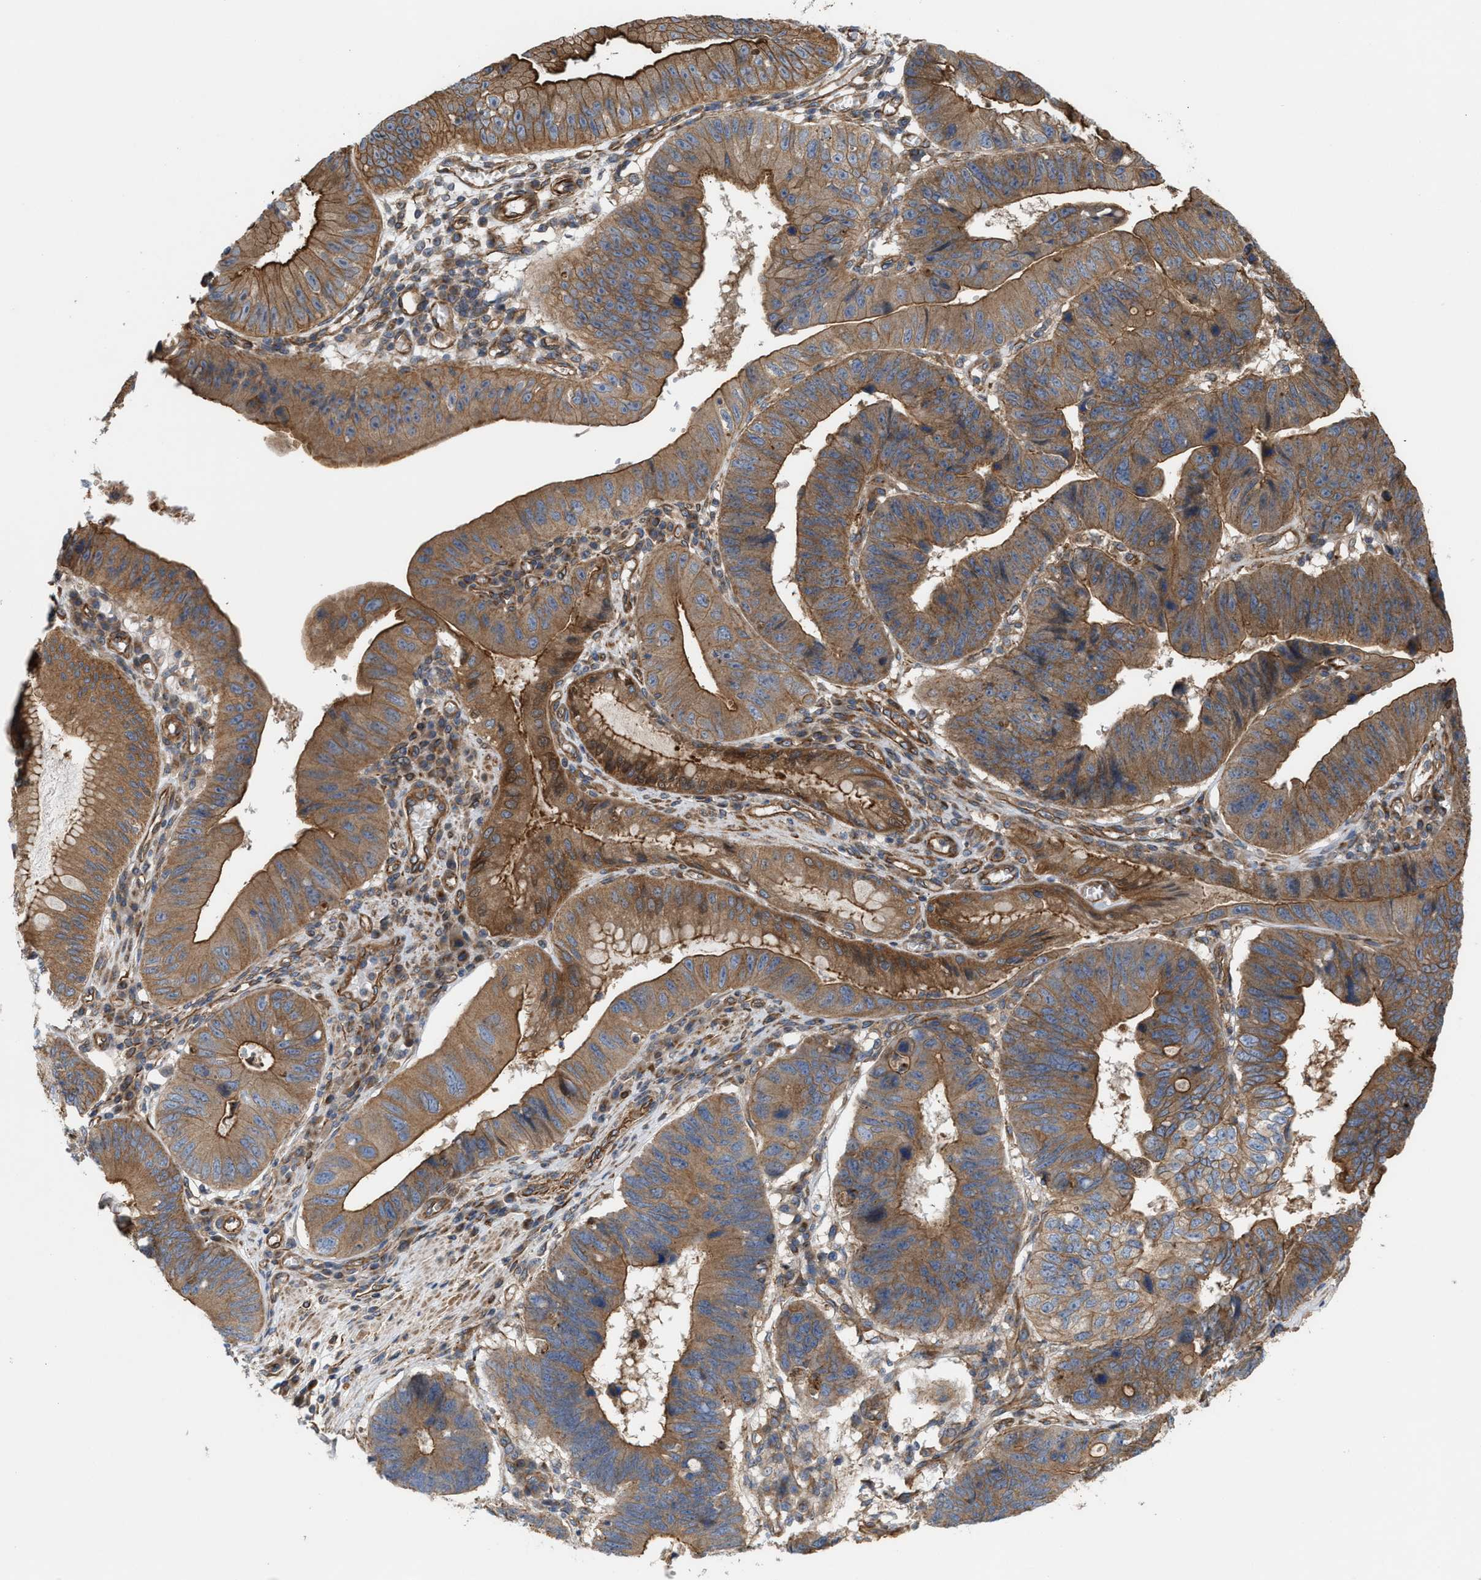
{"staining": {"intensity": "moderate", "quantity": ">75%", "location": "cytoplasmic/membranous"}, "tissue": "stomach cancer", "cell_type": "Tumor cells", "image_type": "cancer", "snomed": [{"axis": "morphology", "description": "Adenocarcinoma, NOS"}, {"axis": "topography", "description": "Stomach"}], "caption": "An image showing moderate cytoplasmic/membranous staining in approximately >75% of tumor cells in stomach adenocarcinoma, as visualized by brown immunohistochemical staining.", "gene": "EPS15L1", "patient": {"sex": "male", "age": 59}}